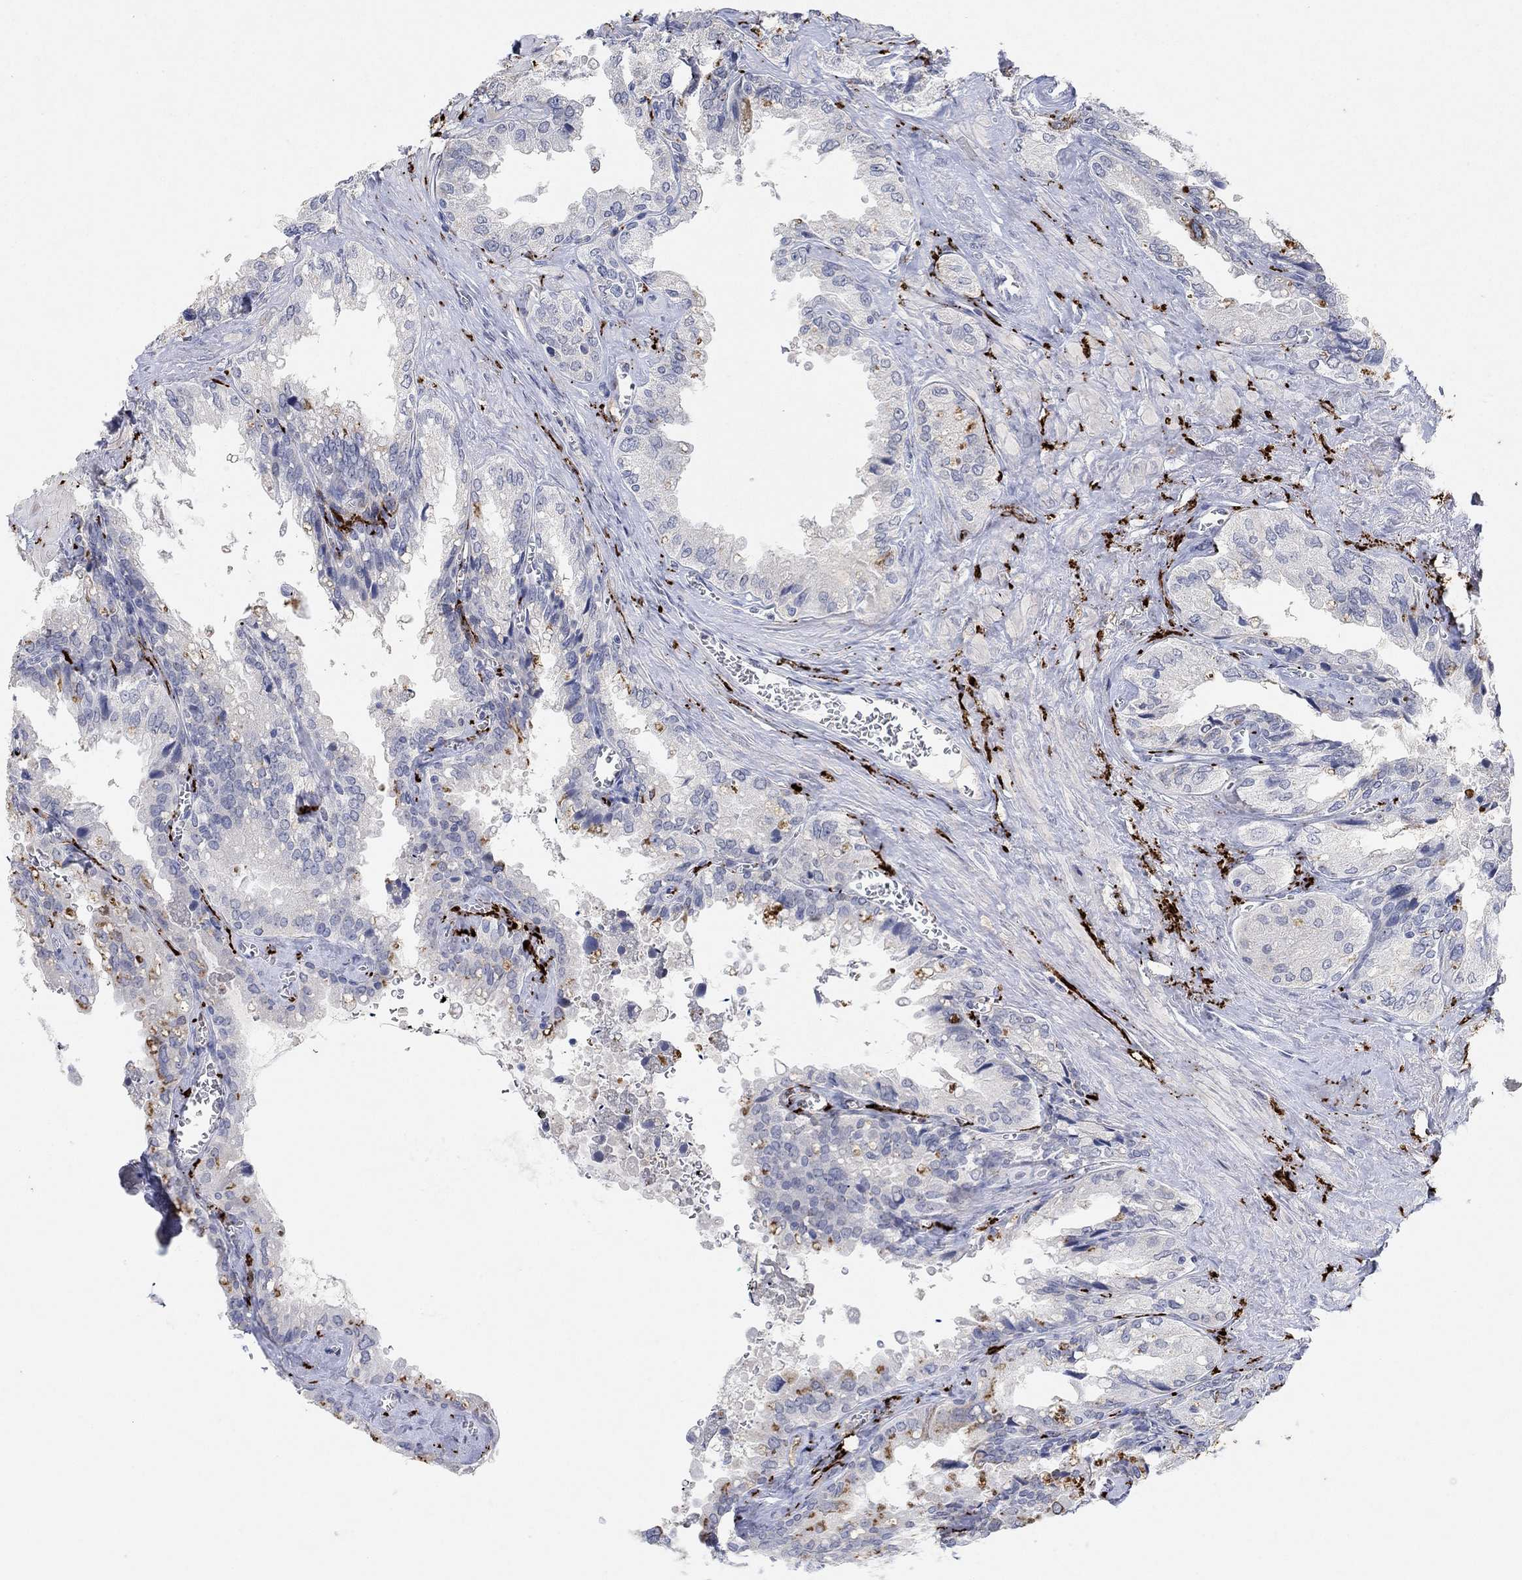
{"staining": {"intensity": "moderate", "quantity": "<25%", "location": "cytoplasmic/membranous"}, "tissue": "seminal vesicle", "cell_type": "Glandular cells", "image_type": "normal", "snomed": [{"axis": "morphology", "description": "Normal tissue, NOS"}, {"axis": "topography", "description": "Seminal veicle"}], "caption": "This is a photomicrograph of immunohistochemistry (IHC) staining of benign seminal vesicle, which shows moderate staining in the cytoplasmic/membranous of glandular cells.", "gene": "VAT1L", "patient": {"sex": "male", "age": 67}}